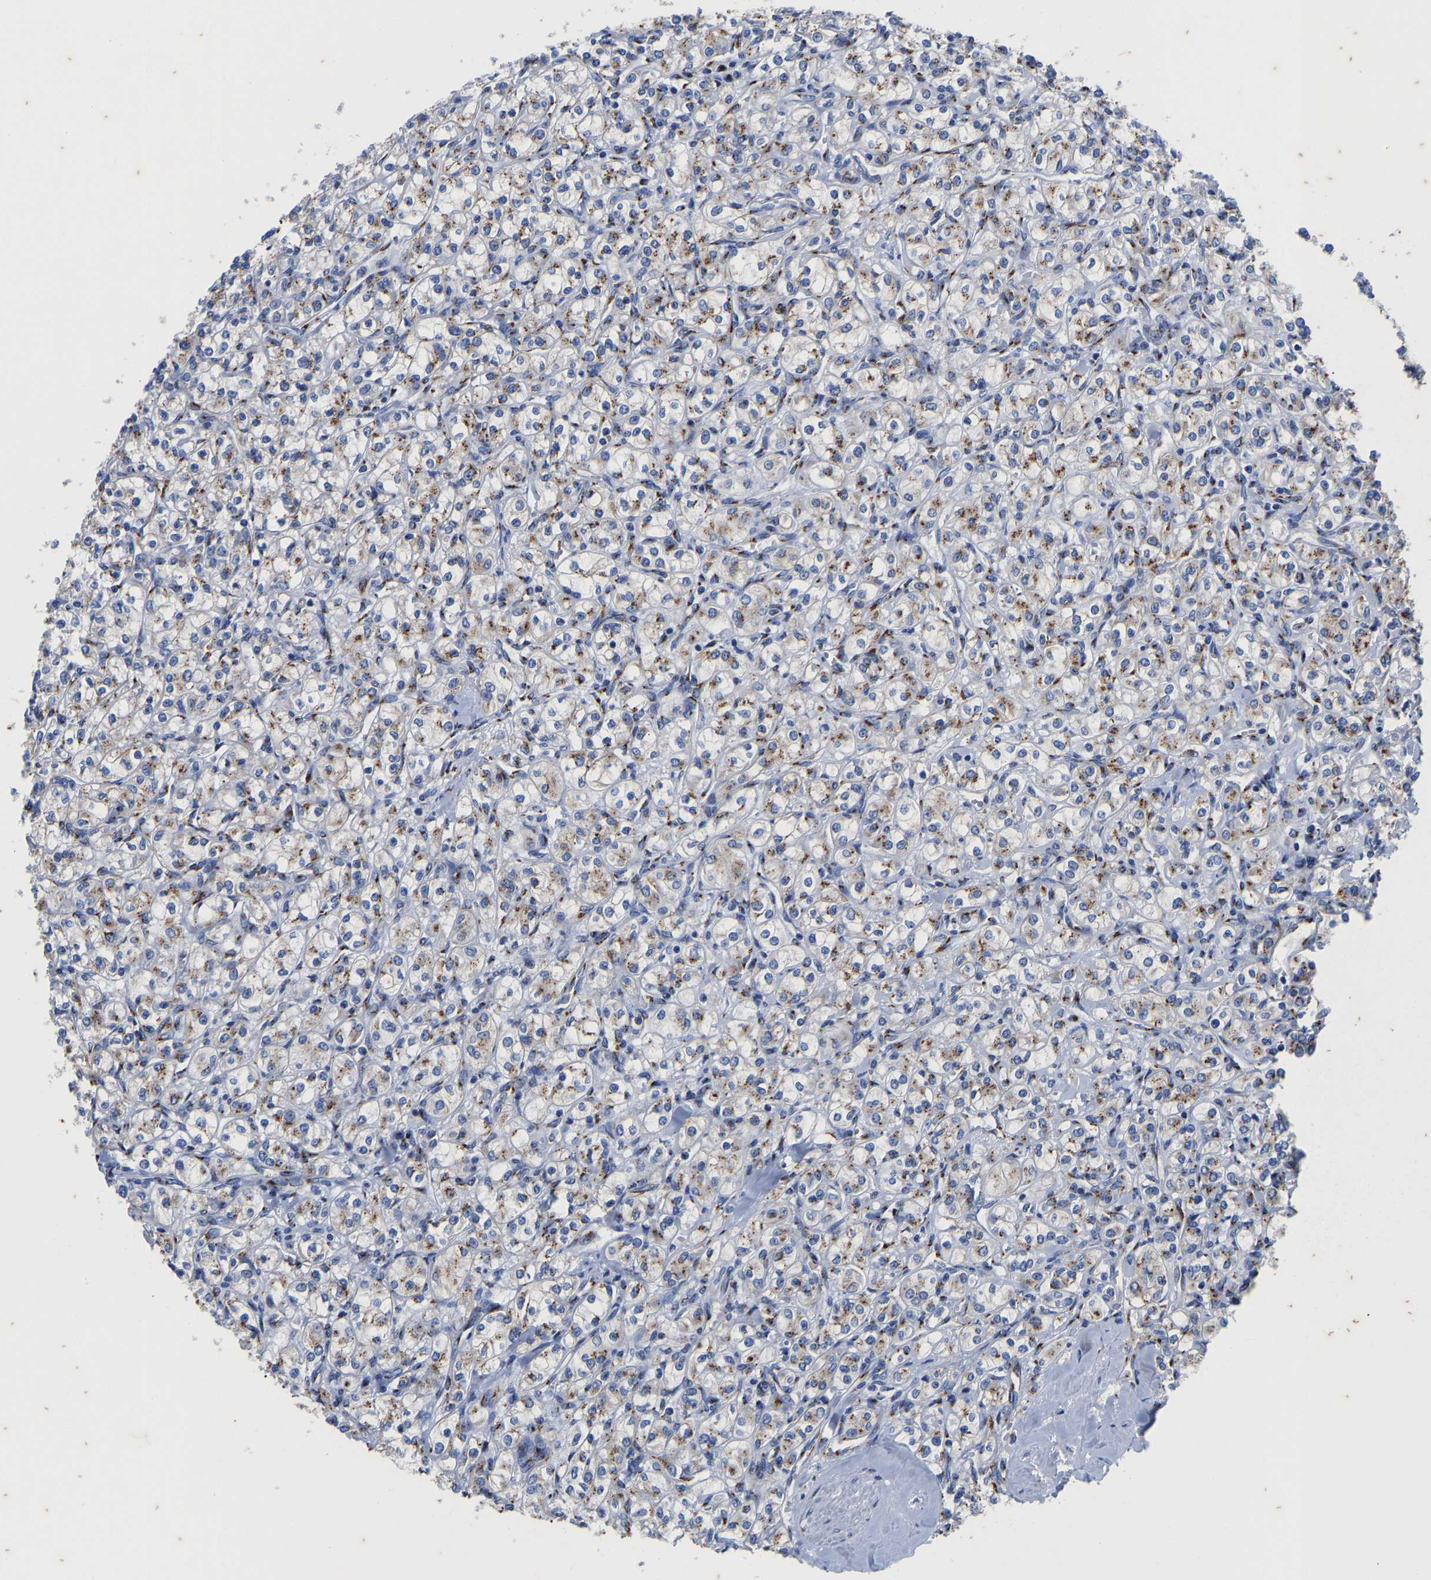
{"staining": {"intensity": "moderate", "quantity": "25%-75%", "location": "cytoplasmic/membranous"}, "tissue": "renal cancer", "cell_type": "Tumor cells", "image_type": "cancer", "snomed": [{"axis": "morphology", "description": "Adenocarcinoma, NOS"}, {"axis": "topography", "description": "Kidney"}], "caption": "Immunohistochemical staining of renal cancer exhibits medium levels of moderate cytoplasmic/membranous positivity in about 25%-75% of tumor cells.", "gene": "TMEM87A", "patient": {"sex": "male", "age": 77}}